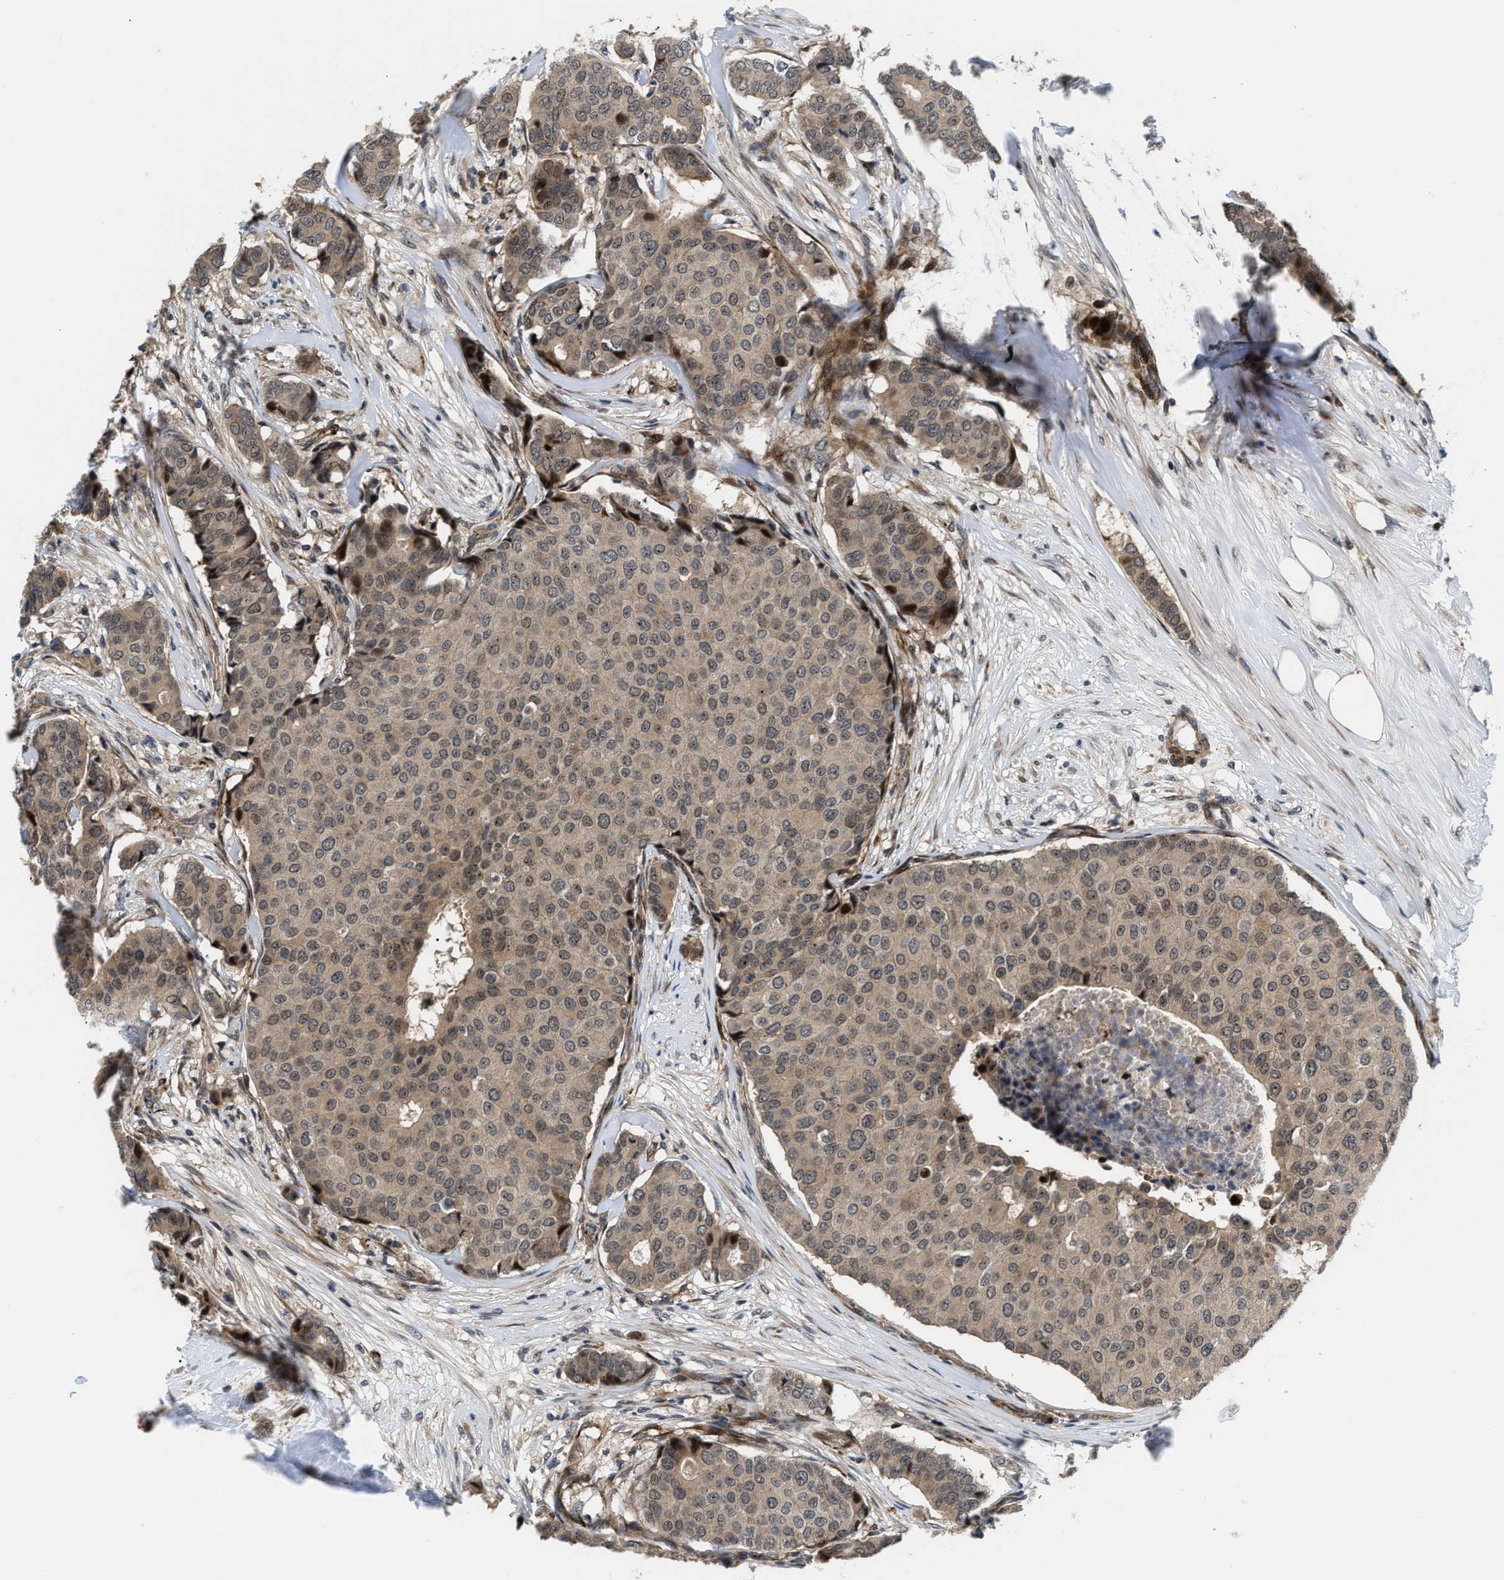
{"staining": {"intensity": "weak", "quantity": ">75%", "location": "cytoplasmic/membranous,nuclear"}, "tissue": "breast cancer", "cell_type": "Tumor cells", "image_type": "cancer", "snomed": [{"axis": "morphology", "description": "Duct carcinoma"}, {"axis": "topography", "description": "Breast"}], "caption": "A photomicrograph of infiltrating ductal carcinoma (breast) stained for a protein exhibits weak cytoplasmic/membranous and nuclear brown staining in tumor cells.", "gene": "ALDH3A2", "patient": {"sex": "female", "age": 75}}